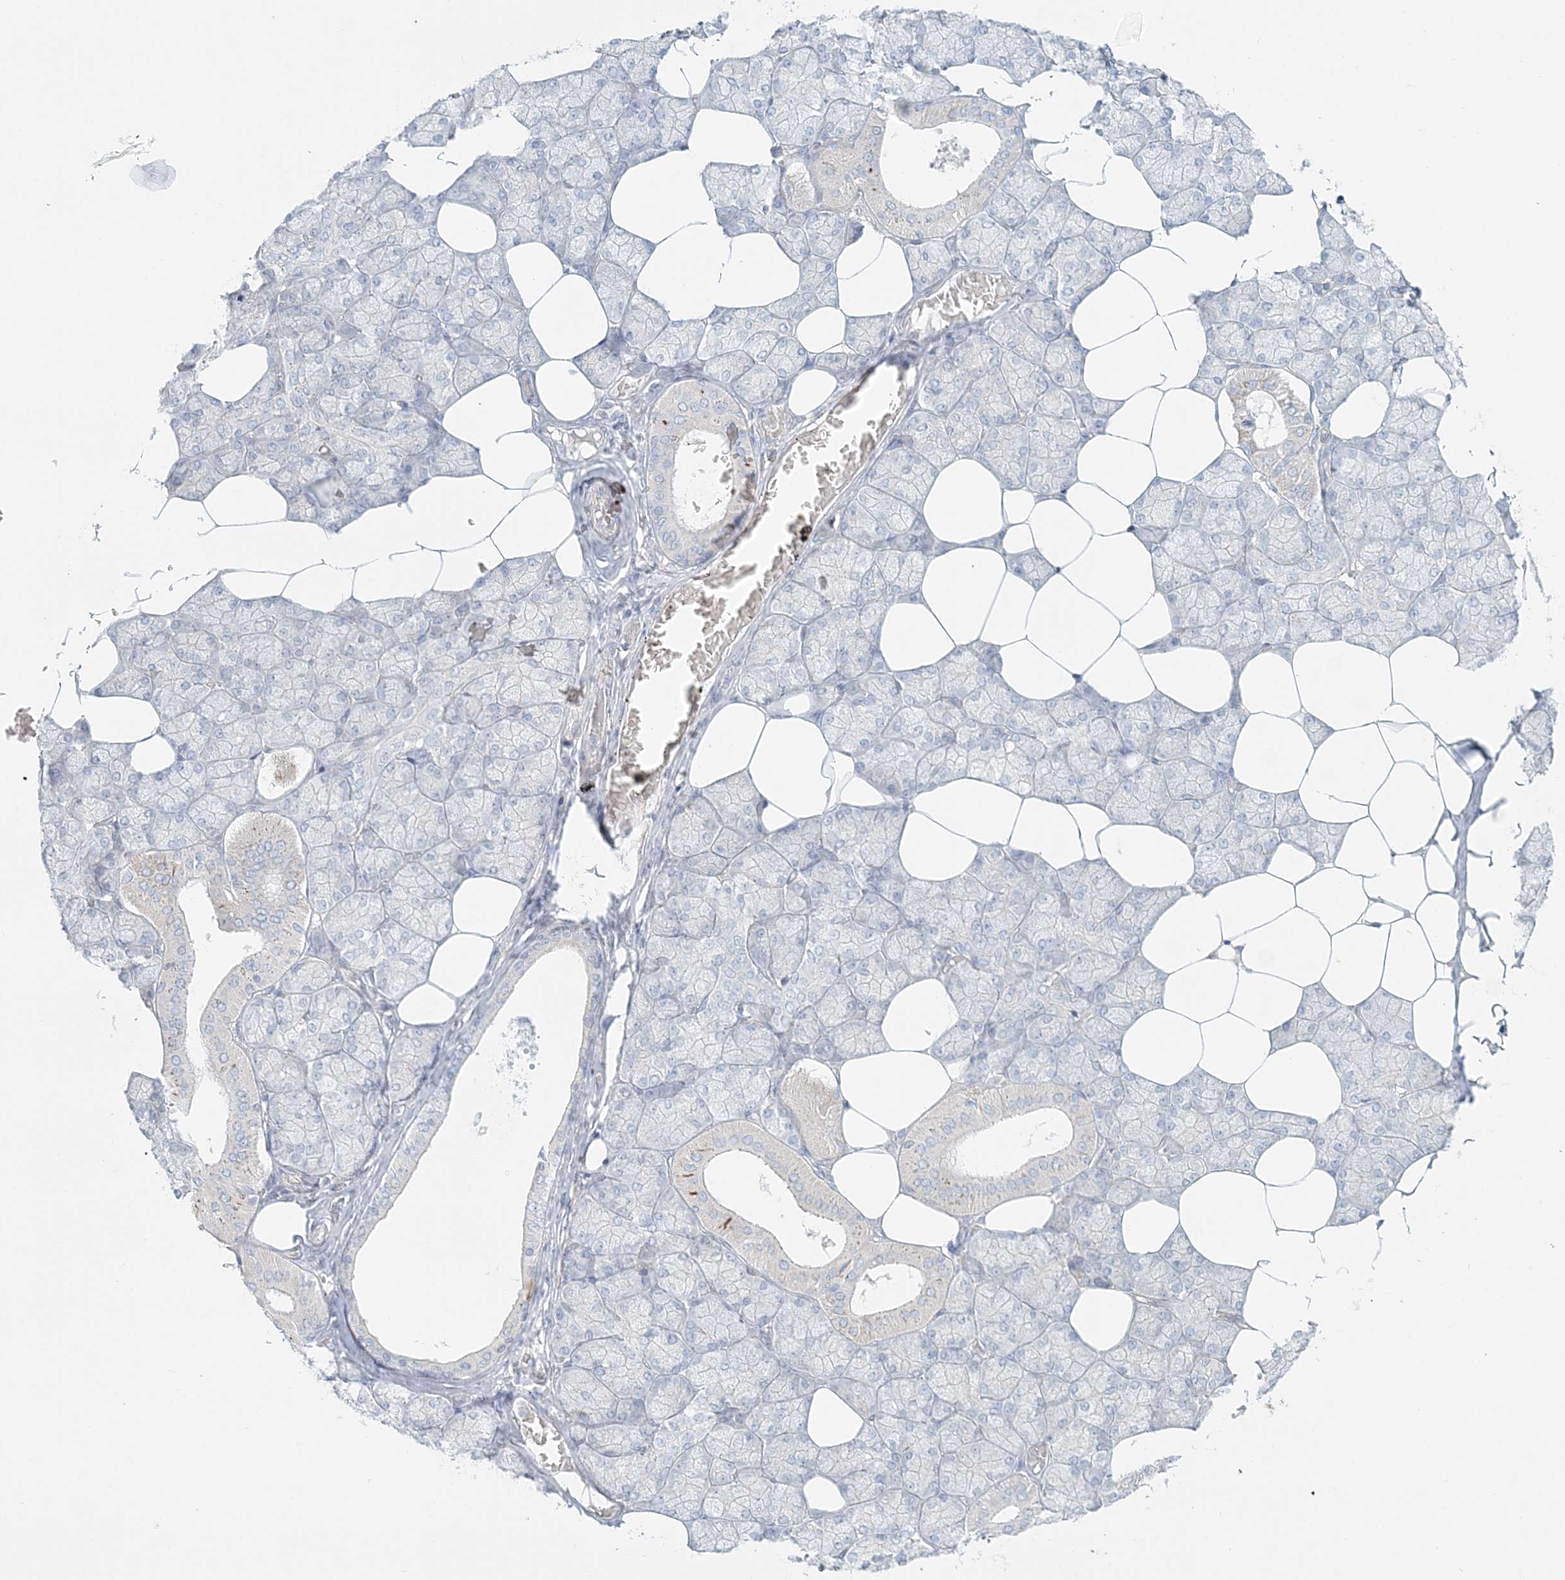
{"staining": {"intensity": "moderate", "quantity": "<25%", "location": "cytoplasmic/membranous"}, "tissue": "salivary gland", "cell_type": "Glandular cells", "image_type": "normal", "snomed": [{"axis": "morphology", "description": "Normal tissue, NOS"}, {"axis": "topography", "description": "Salivary gland"}], "caption": "IHC staining of unremarkable salivary gland, which shows low levels of moderate cytoplasmic/membranous staining in about <25% of glandular cells indicating moderate cytoplasmic/membranous protein expression. The staining was performed using DAB (brown) for protein detection and nuclei were counterstained in hematoxylin (blue).", "gene": "STK11IP", "patient": {"sex": "male", "age": 62}}